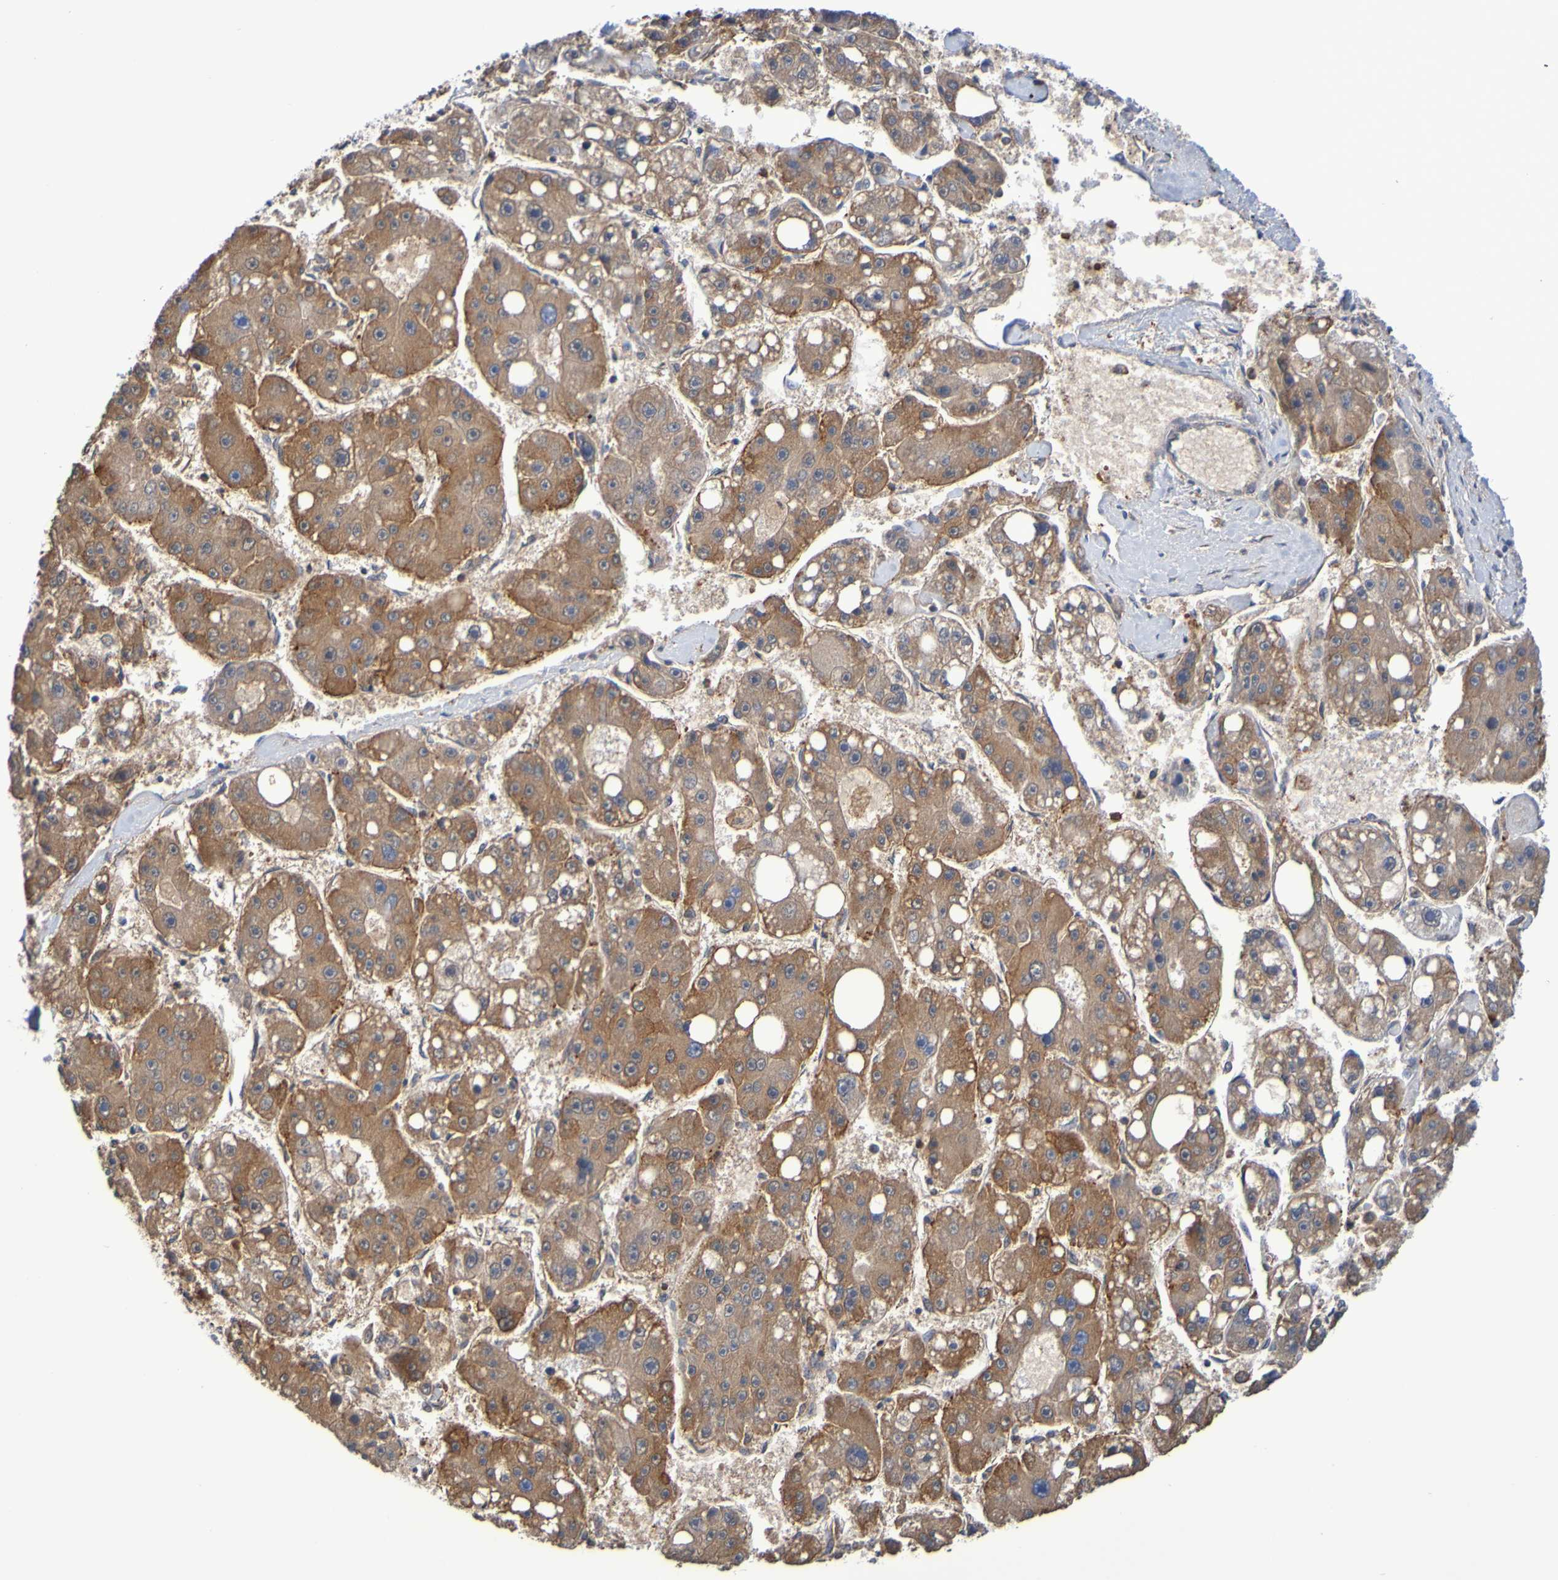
{"staining": {"intensity": "moderate", "quantity": ">75%", "location": "cytoplasmic/membranous"}, "tissue": "liver cancer", "cell_type": "Tumor cells", "image_type": "cancer", "snomed": [{"axis": "morphology", "description": "Carcinoma, Hepatocellular, NOS"}, {"axis": "topography", "description": "Liver"}], "caption": "There is medium levels of moderate cytoplasmic/membranous expression in tumor cells of liver cancer (hepatocellular carcinoma), as demonstrated by immunohistochemical staining (brown color).", "gene": "GAB3", "patient": {"sex": "female", "age": 61}}